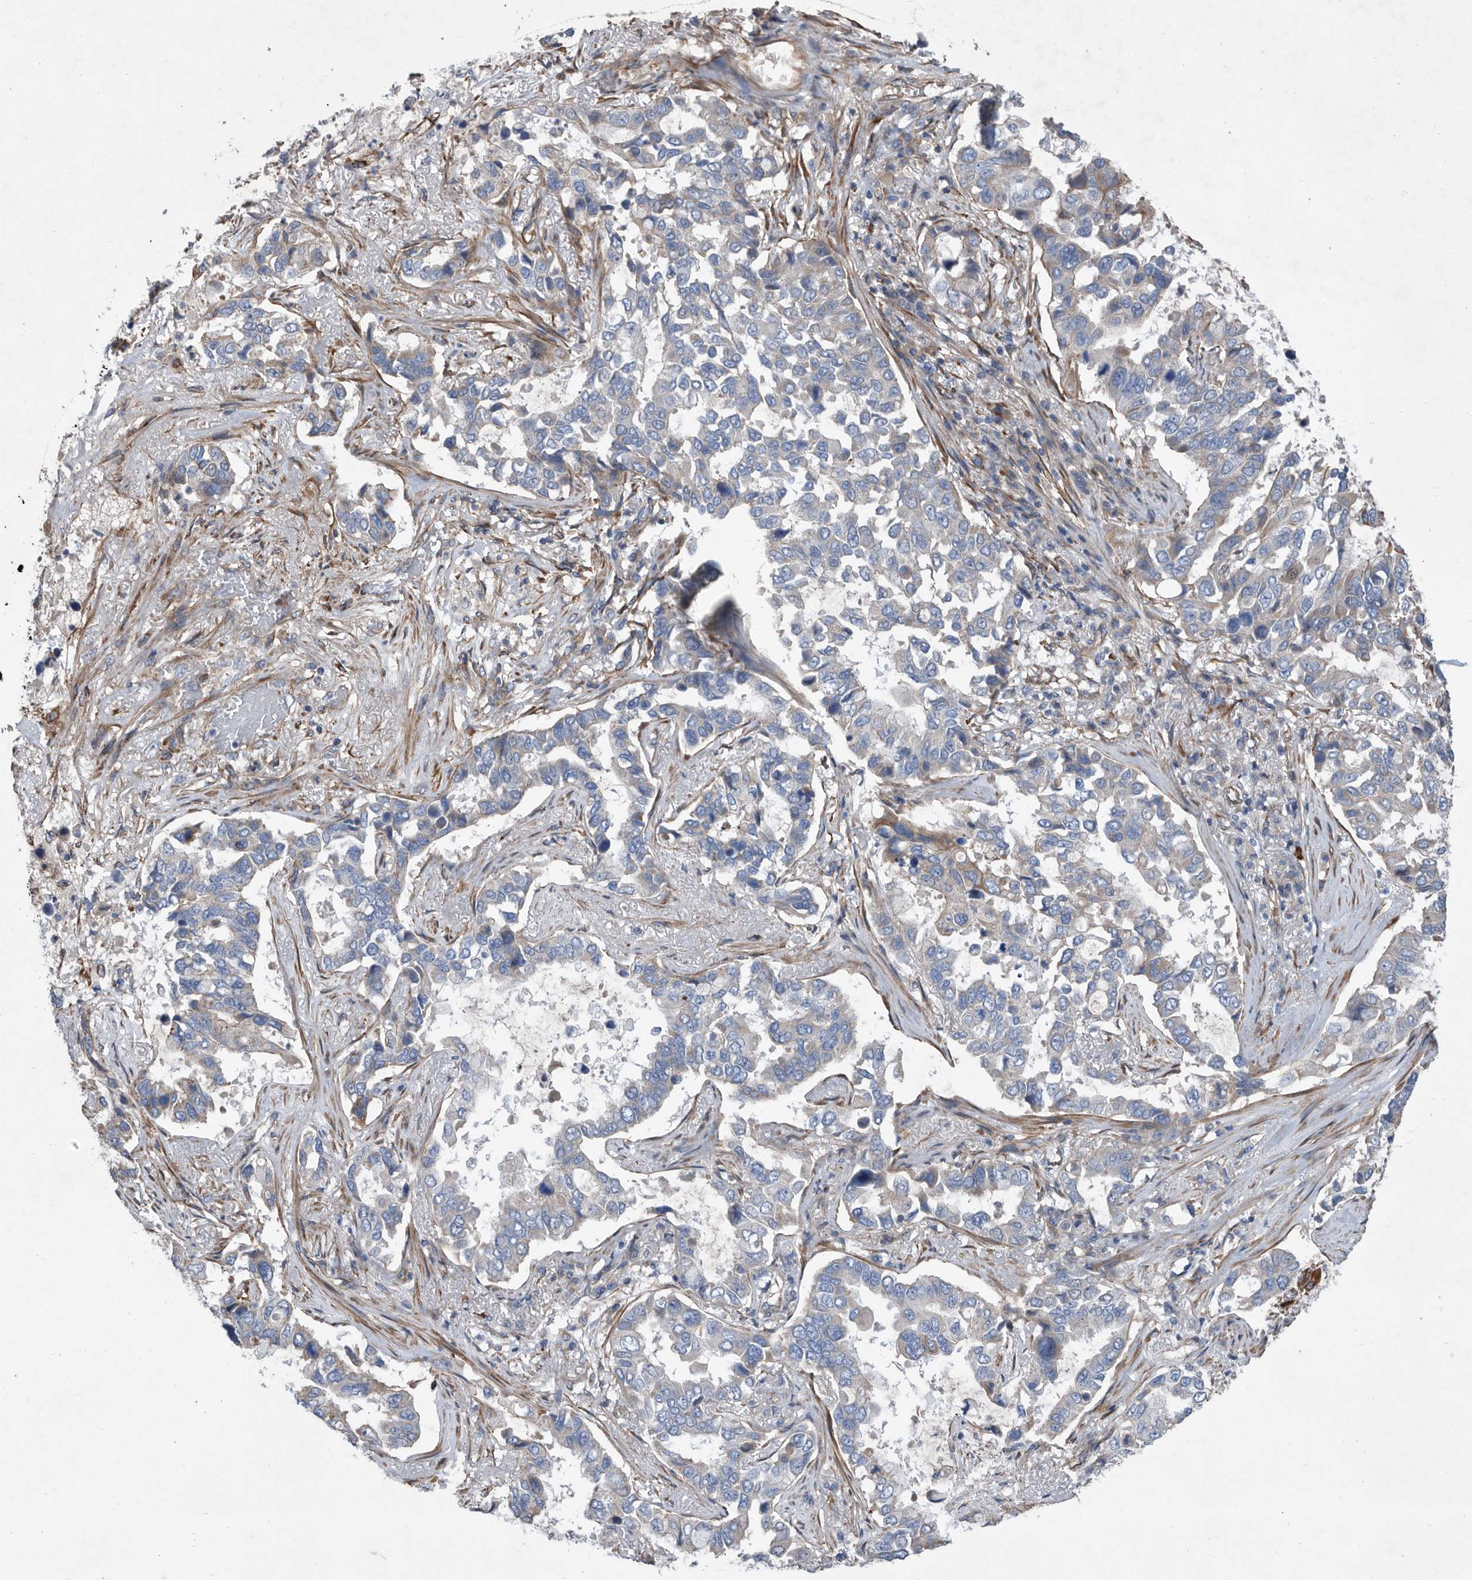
{"staining": {"intensity": "weak", "quantity": "25%-75%", "location": "cytoplasmic/membranous"}, "tissue": "lung cancer", "cell_type": "Tumor cells", "image_type": "cancer", "snomed": [{"axis": "morphology", "description": "Squamous cell carcinoma, NOS"}, {"axis": "topography", "description": "Lung"}], "caption": "Immunohistochemistry (IHC) (DAB (3,3'-diaminobenzidine)) staining of human lung cancer (squamous cell carcinoma) shows weak cytoplasmic/membranous protein positivity in about 25%-75% of tumor cells.", "gene": "ATP13A3", "patient": {"sex": "male", "age": 66}}